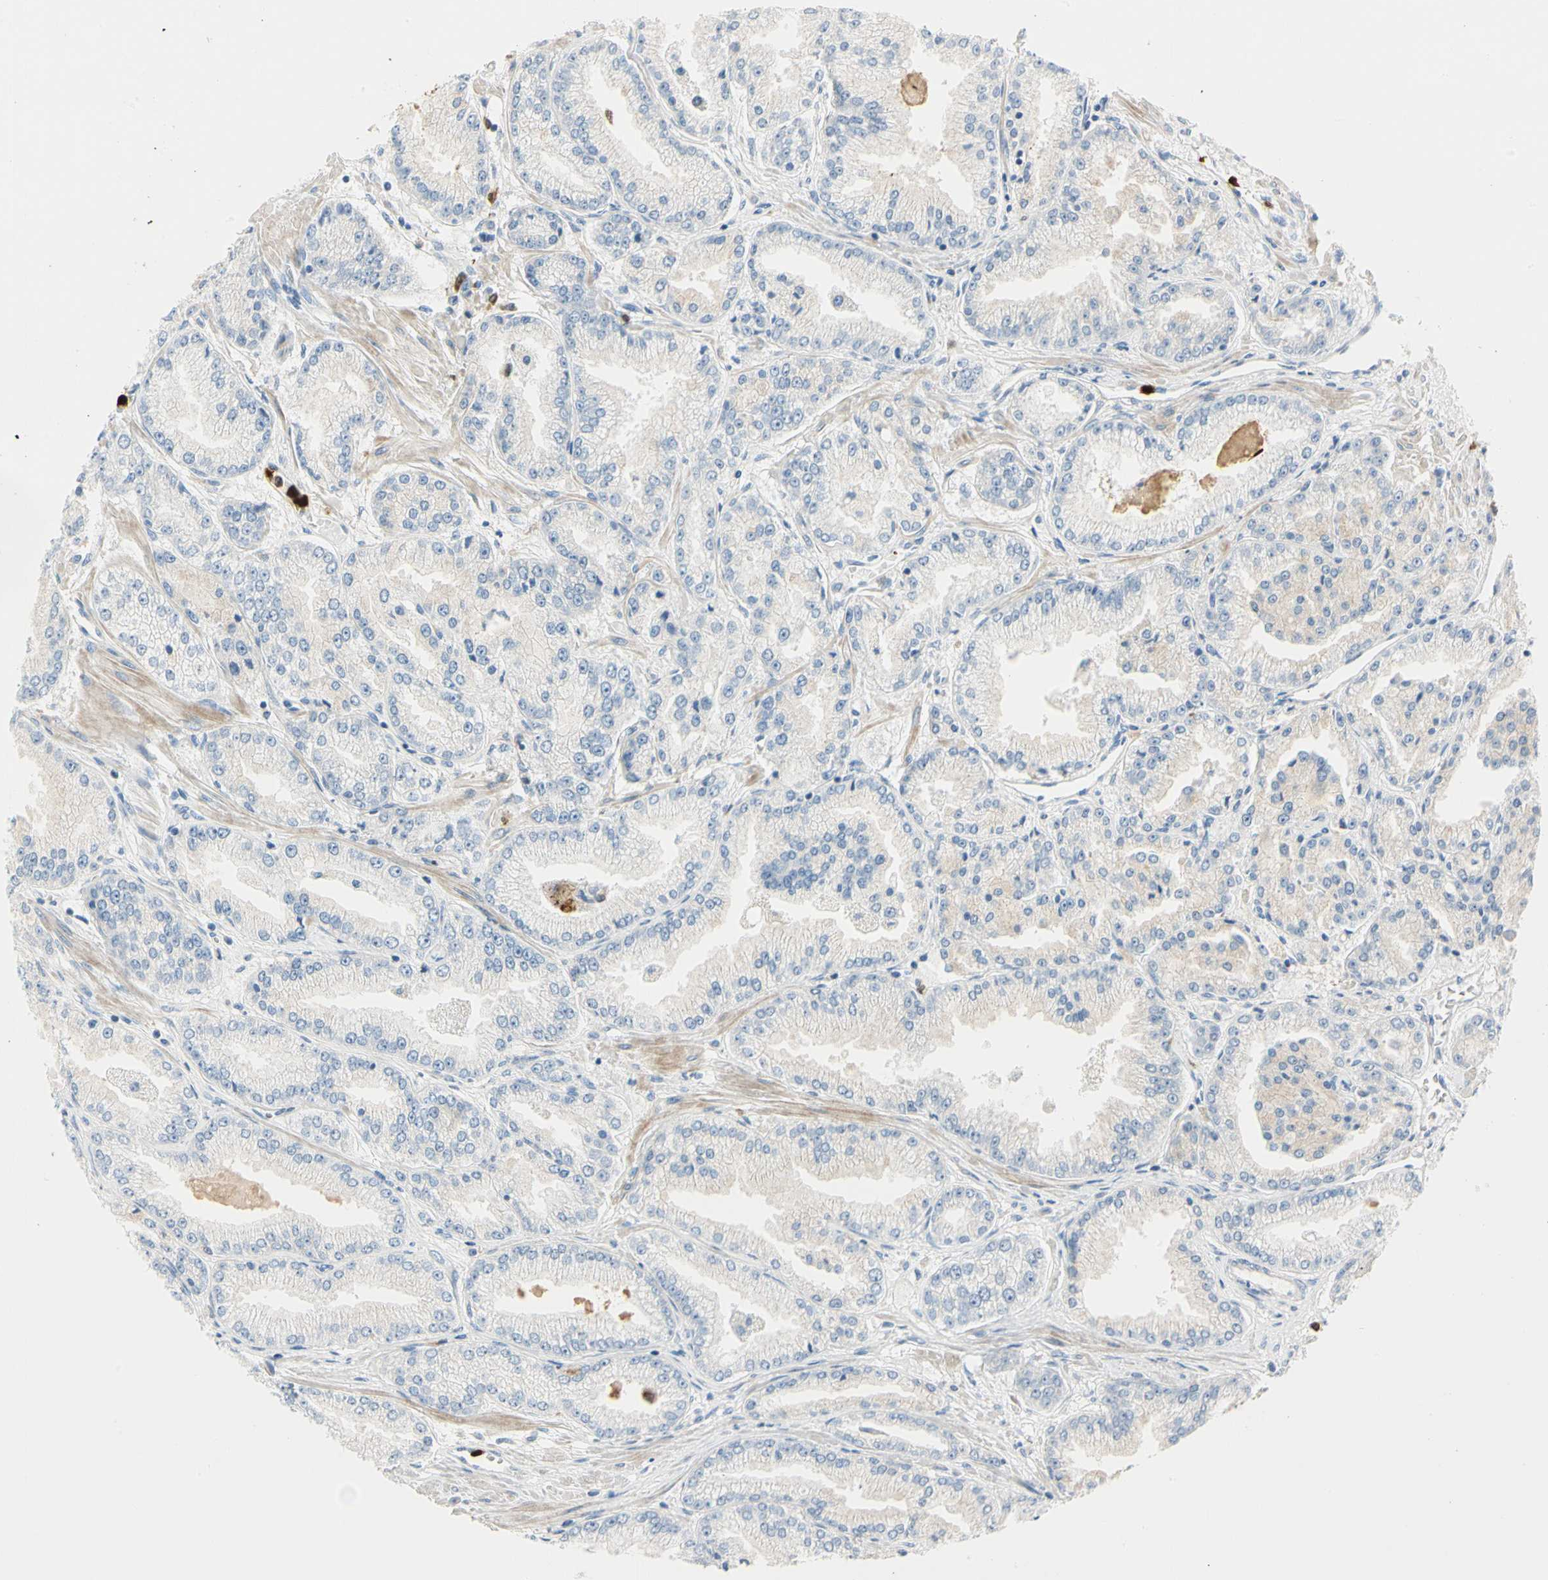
{"staining": {"intensity": "weak", "quantity": "<25%", "location": "cytoplasmic/membranous"}, "tissue": "prostate cancer", "cell_type": "Tumor cells", "image_type": "cancer", "snomed": [{"axis": "morphology", "description": "Adenocarcinoma, High grade"}, {"axis": "topography", "description": "Prostate"}], "caption": "This is an immunohistochemistry image of prostate high-grade adenocarcinoma. There is no positivity in tumor cells.", "gene": "TRAF5", "patient": {"sex": "male", "age": 61}}